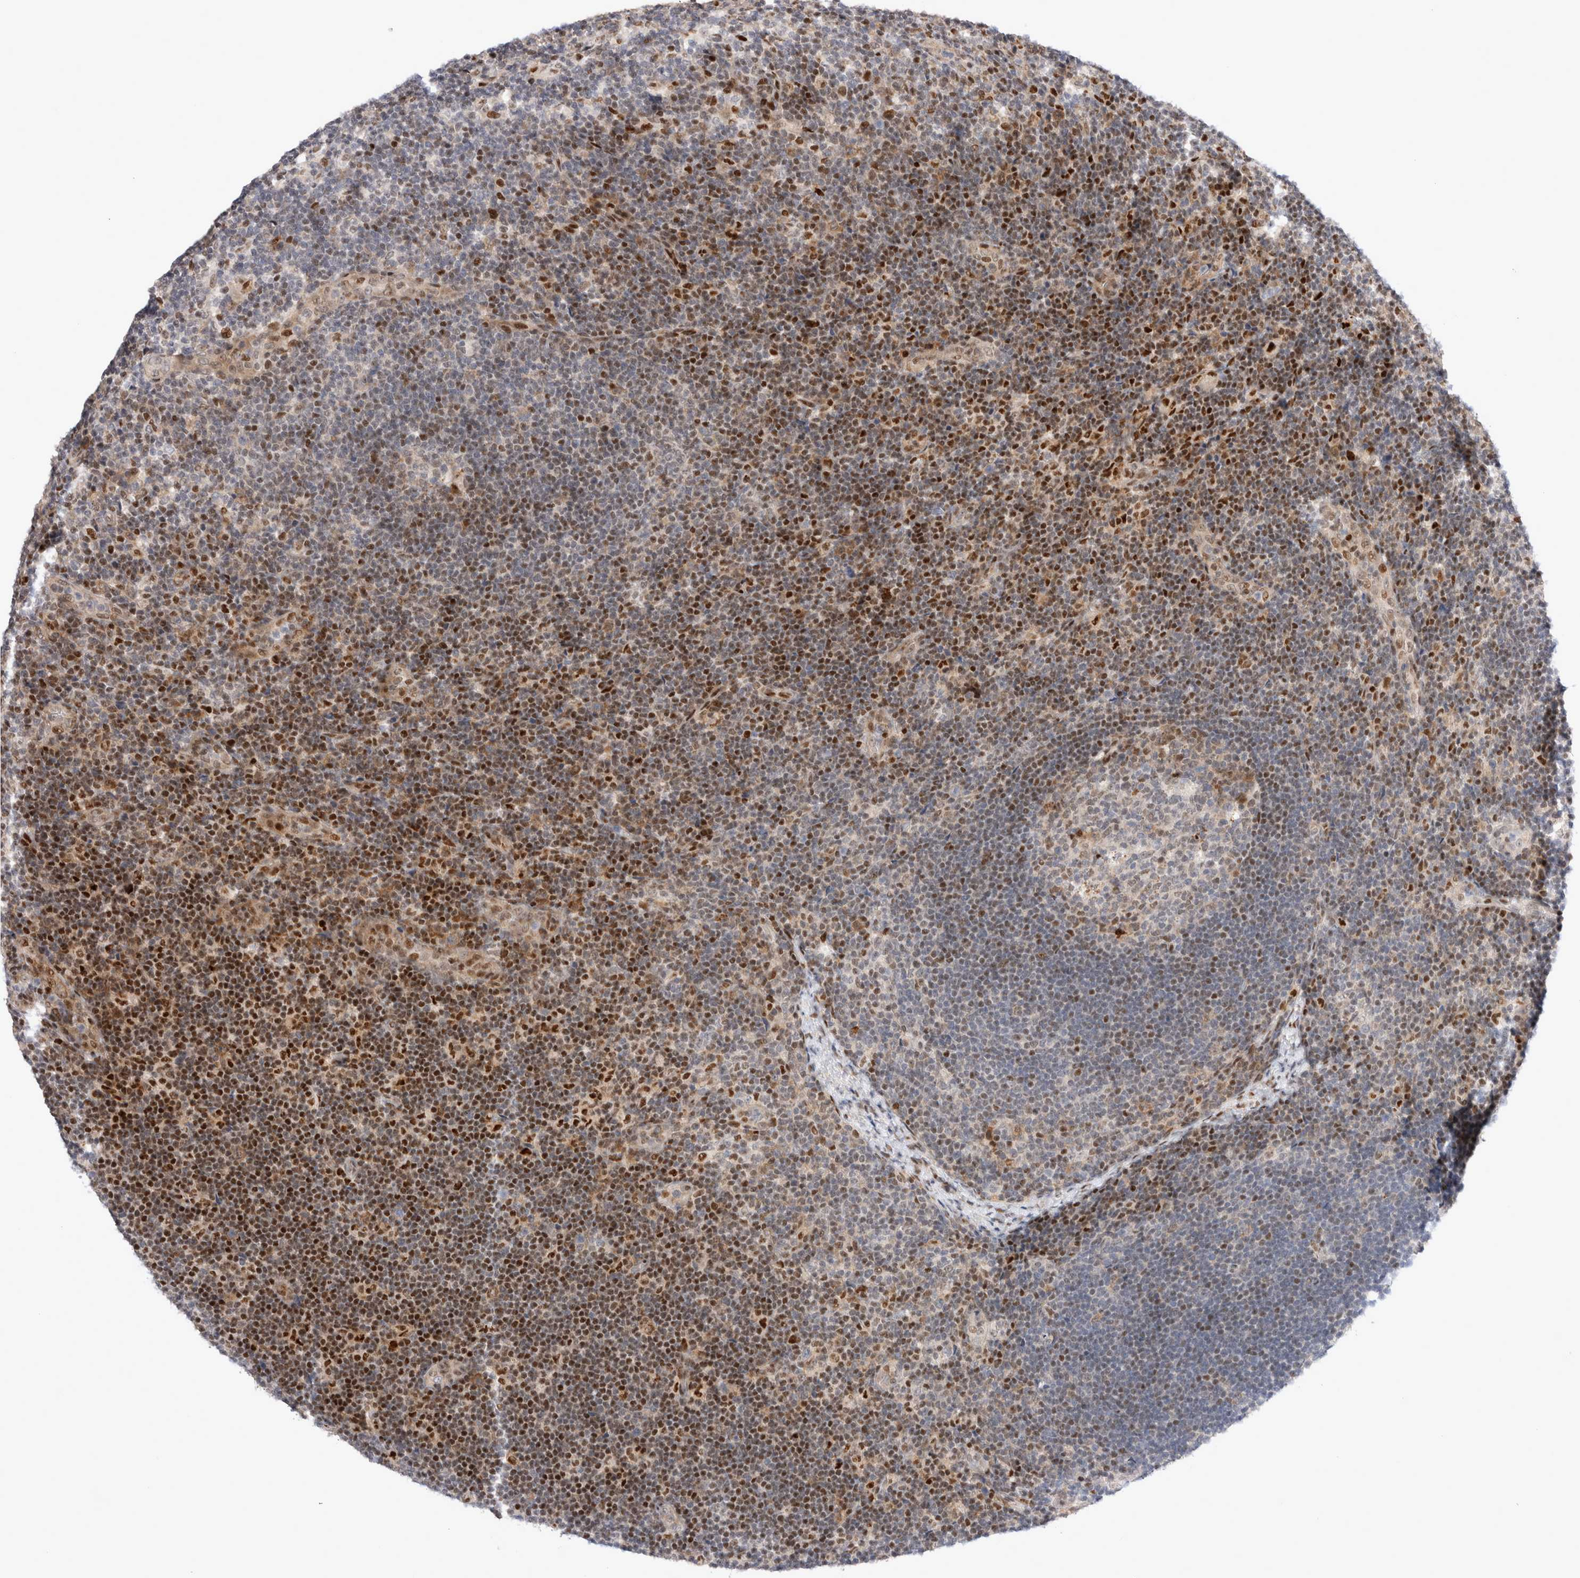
{"staining": {"intensity": "weak", "quantity": "<25%", "location": "nuclear"}, "tissue": "lymph node", "cell_type": "Germinal center cells", "image_type": "normal", "snomed": [{"axis": "morphology", "description": "Normal tissue, NOS"}, {"axis": "topography", "description": "Lymph node"}], "caption": "The immunohistochemistry image has no significant expression in germinal center cells of lymph node.", "gene": "TCF4", "patient": {"sex": "female", "age": 22}}